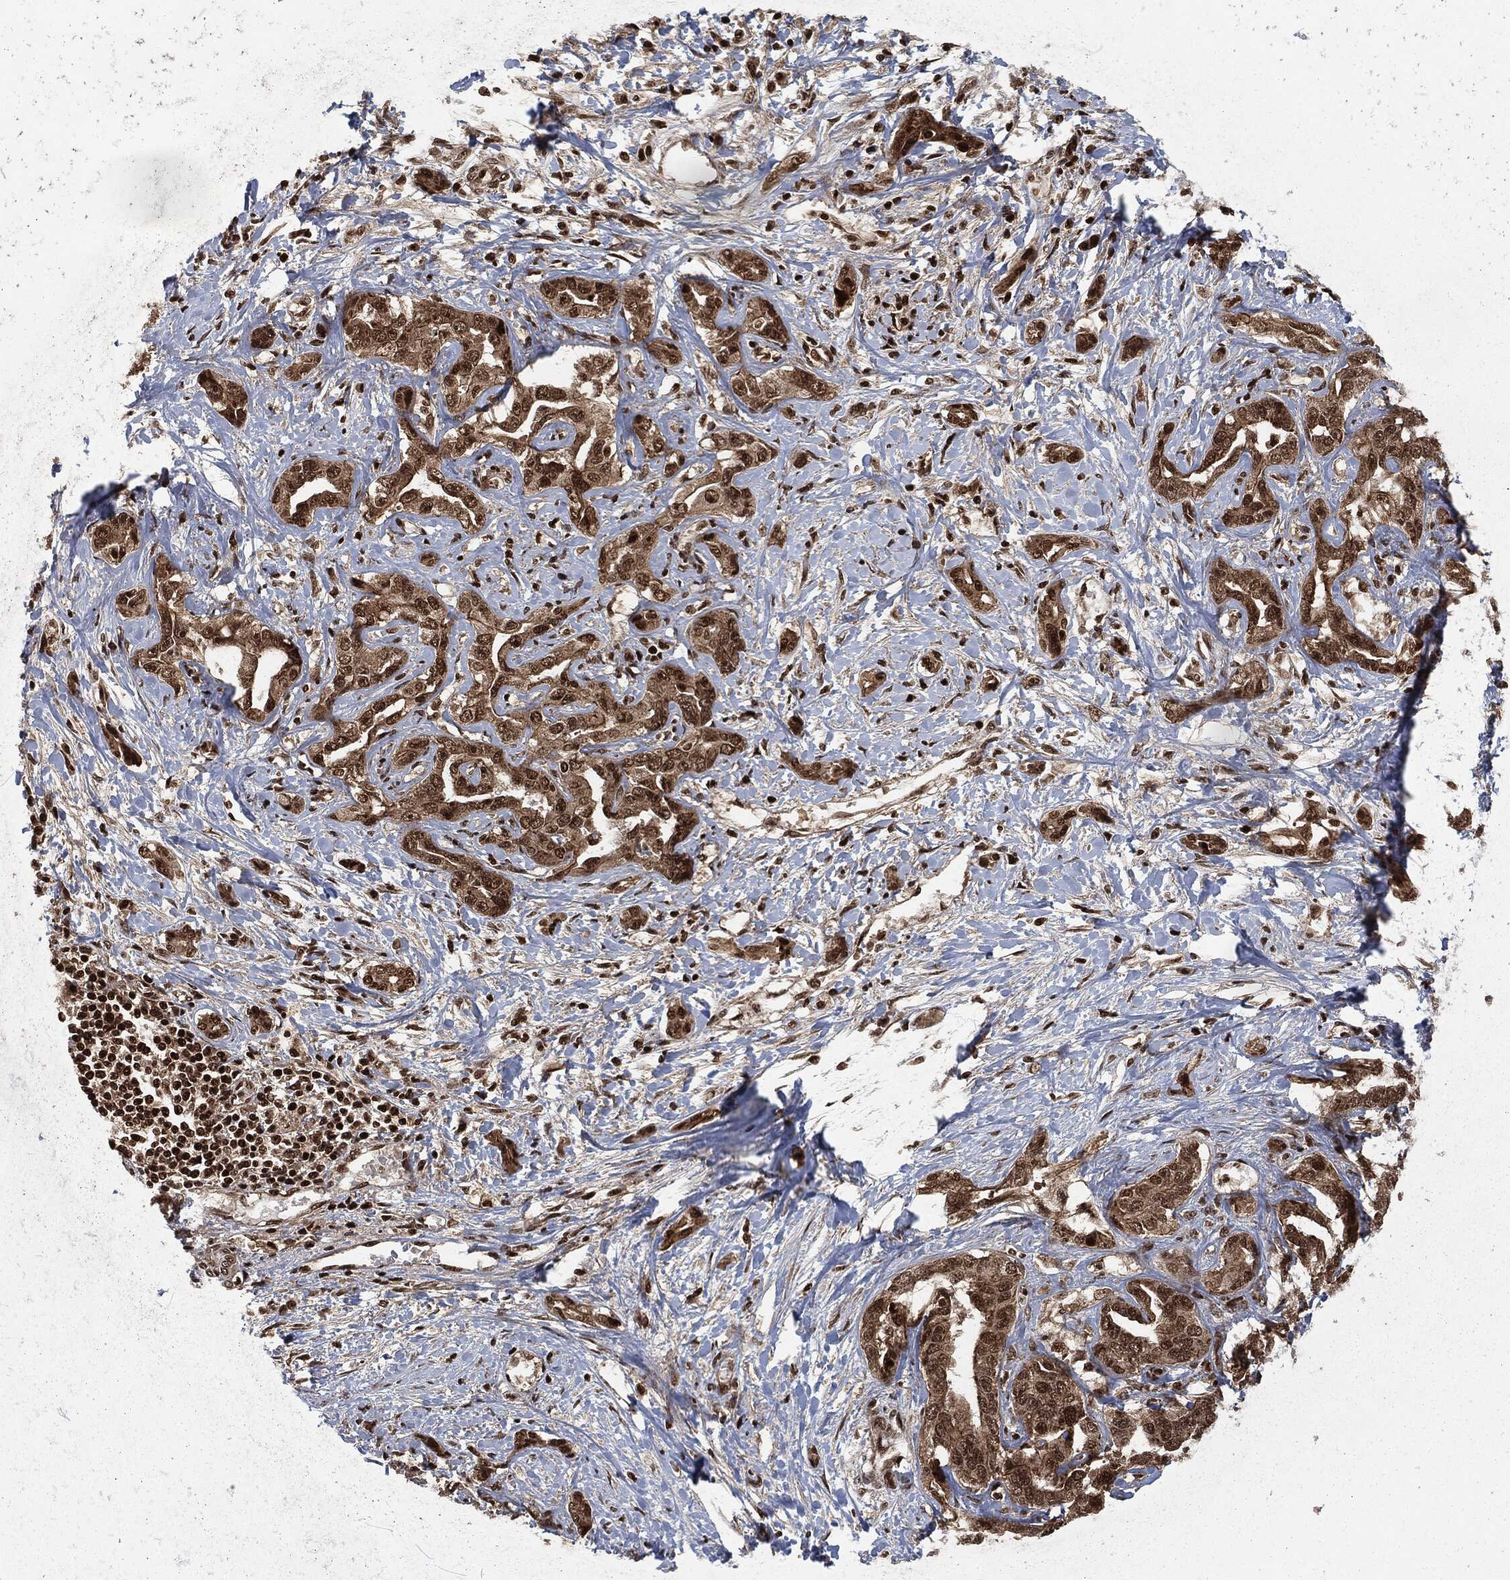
{"staining": {"intensity": "strong", "quantity": "25%-75%", "location": "nuclear"}, "tissue": "liver cancer", "cell_type": "Tumor cells", "image_type": "cancer", "snomed": [{"axis": "morphology", "description": "Cholangiocarcinoma"}, {"axis": "topography", "description": "Liver"}], "caption": "Immunohistochemistry (IHC) (DAB) staining of cholangiocarcinoma (liver) exhibits strong nuclear protein positivity in about 25%-75% of tumor cells. (IHC, brightfield microscopy, high magnification).", "gene": "NGRN", "patient": {"sex": "male", "age": 59}}